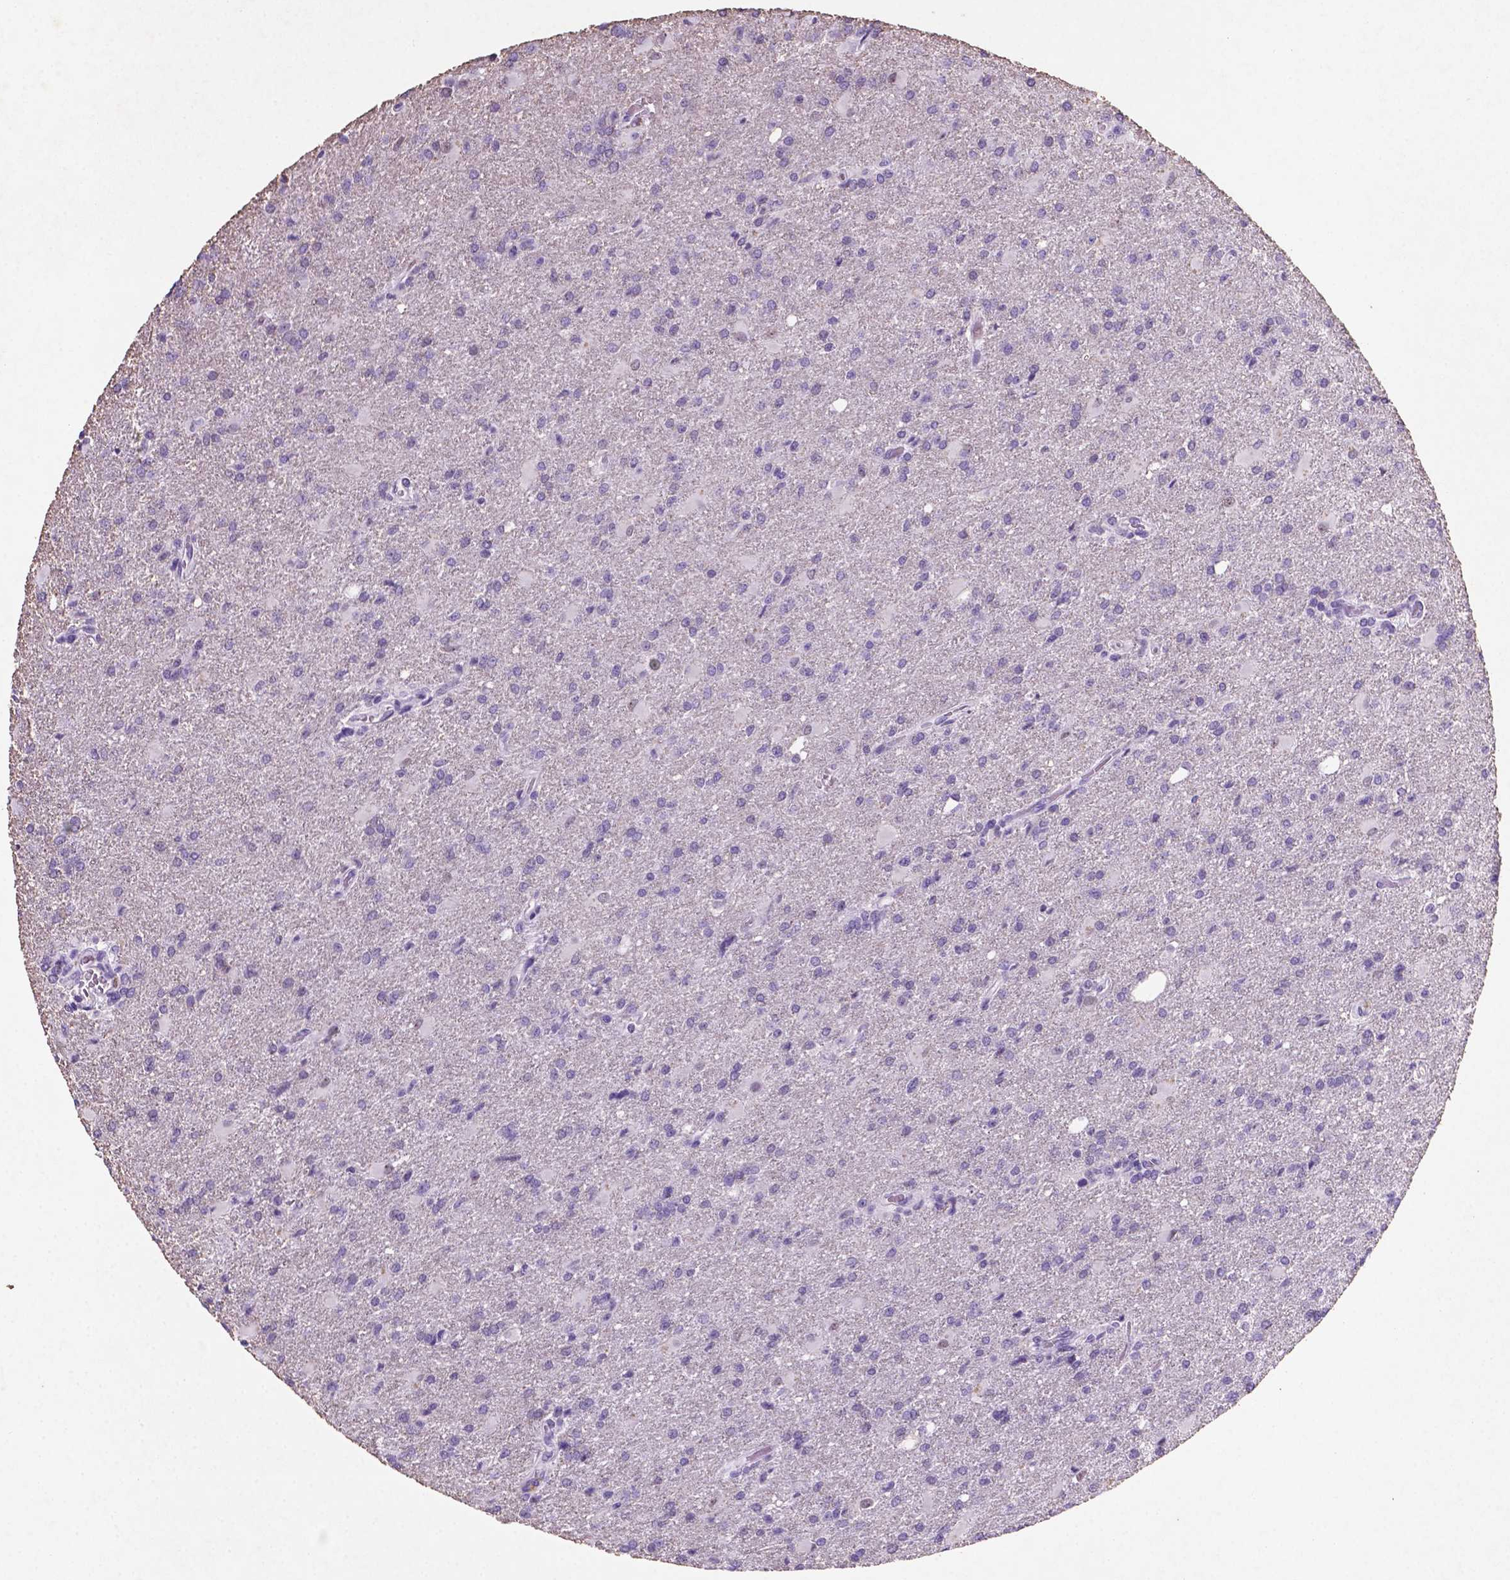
{"staining": {"intensity": "negative", "quantity": "none", "location": "none"}, "tissue": "glioma", "cell_type": "Tumor cells", "image_type": "cancer", "snomed": [{"axis": "morphology", "description": "Glioma, malignant, High grade"}, {"axis": "topography", "description": "Brain"}], "caption": "This is a photomicrograph of immunohistochemistry (IHC) staining of malignant glioma (high-grade), which shows no staining in tumor cells.", "gene": "C18orf21", "patient": {"sex": "male", "age": 68}}